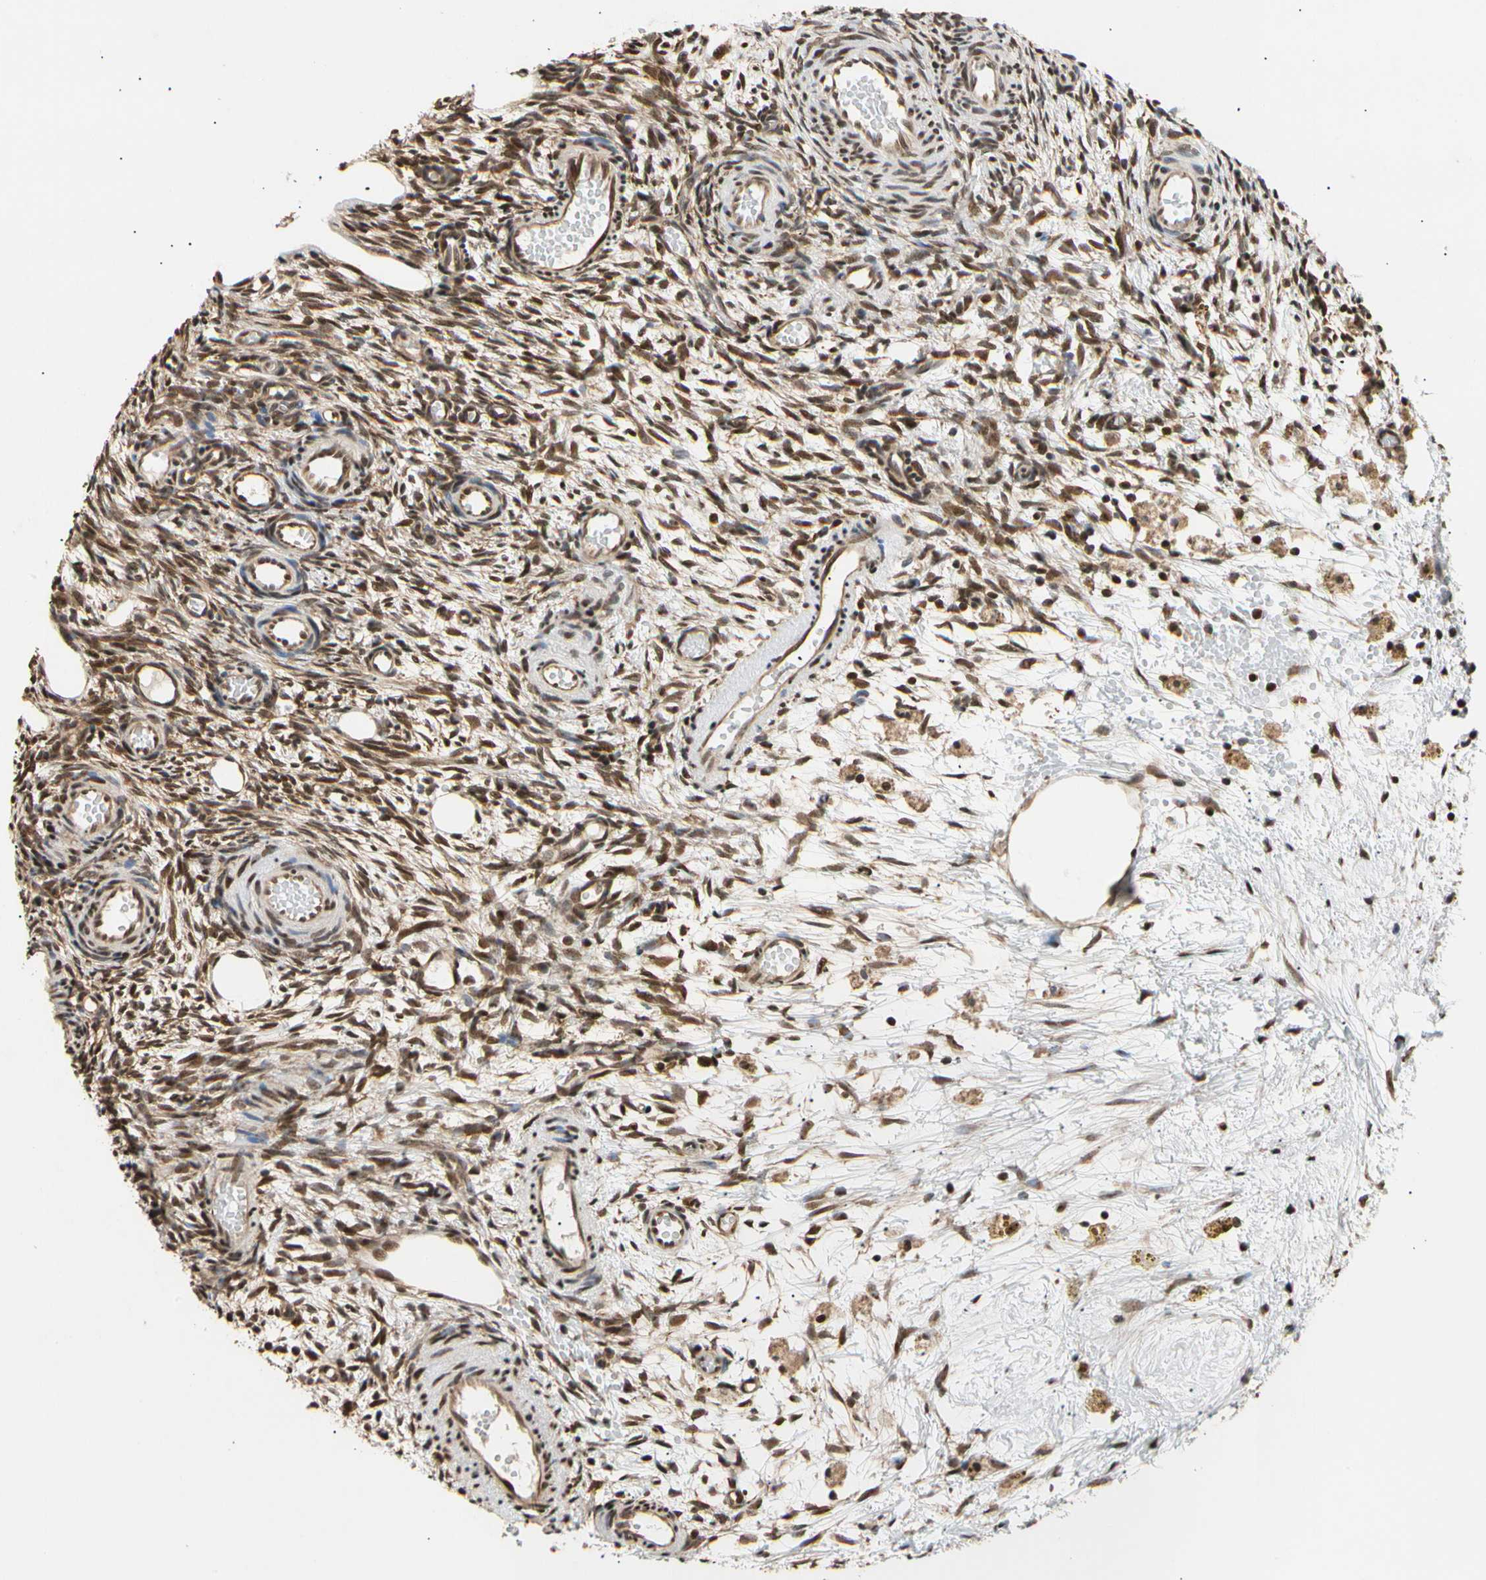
{"staining": {"intensity": "strong", "quantity": ">75%", "location": "nuclear"}, "tissue": "ovary", "cell_type": "Follicle cells", "image_type": "normal", "snomed": [{"axis": "morphology", "description": "Normal tissue, NOS"}, {"axis": "topography", "description": "Ovary"}], "caption": "Follicle cells show high levels of strong nuclear staining in approximately >75% of cells in unremarkable ovary. The staining is performed using DAB (3,3'-diaminobenzidine) brown chromogen to label protein expression. The nuclei are counter-stained blue using hematoxylin.", "gene": "EIF1AX", "patient": {"sex": "female", "age": 35}}